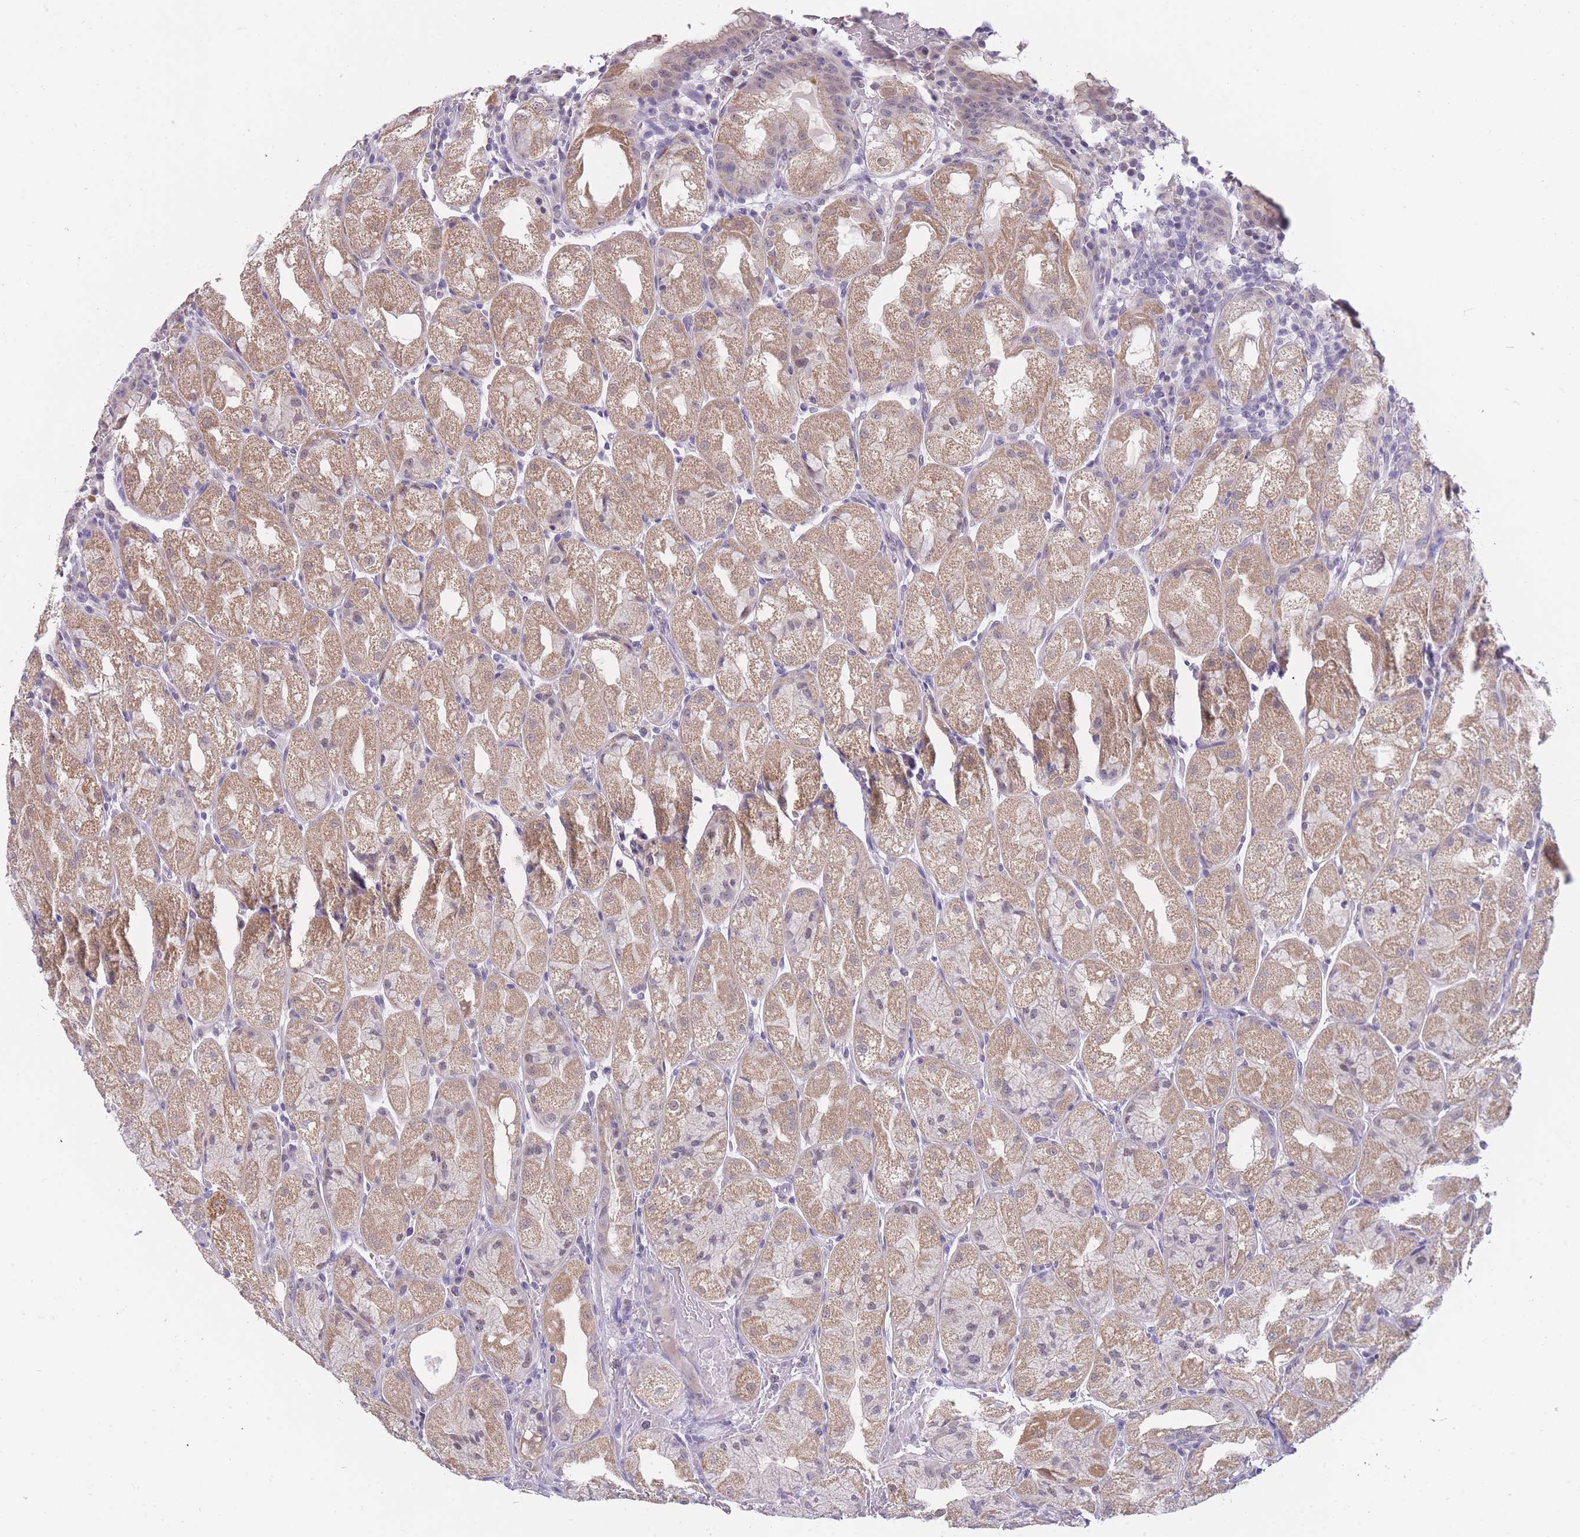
{"staining": {"intensity": "weak", "quantity": ">75%", "location": "cytoplasmic/membranous"}, "tissue": "stomach", "cell_type": "Glandular cells", "image_type": "normal", "snomed": [{"axis": "morphology", "description": "Normal tissue, NOS"}, {"axis": "topography", "description": "Stomach, upper"}], "caption": "IHC (DAB (3,3'-diaminobenzidine)) staining of benign human stomach demonstrates weak cytoplasmic/membranous protein expression in about >75% of glandular cells. The staining was performed using DAB (3,3'-diaminobenzidine) to visualize the protein expression in brown, while the nuclei were stained in blue with hematoxylin (Magnification: 20x).", "gene": "GOLGA6L1", "patient": {"sex": "male", "age": 52}}